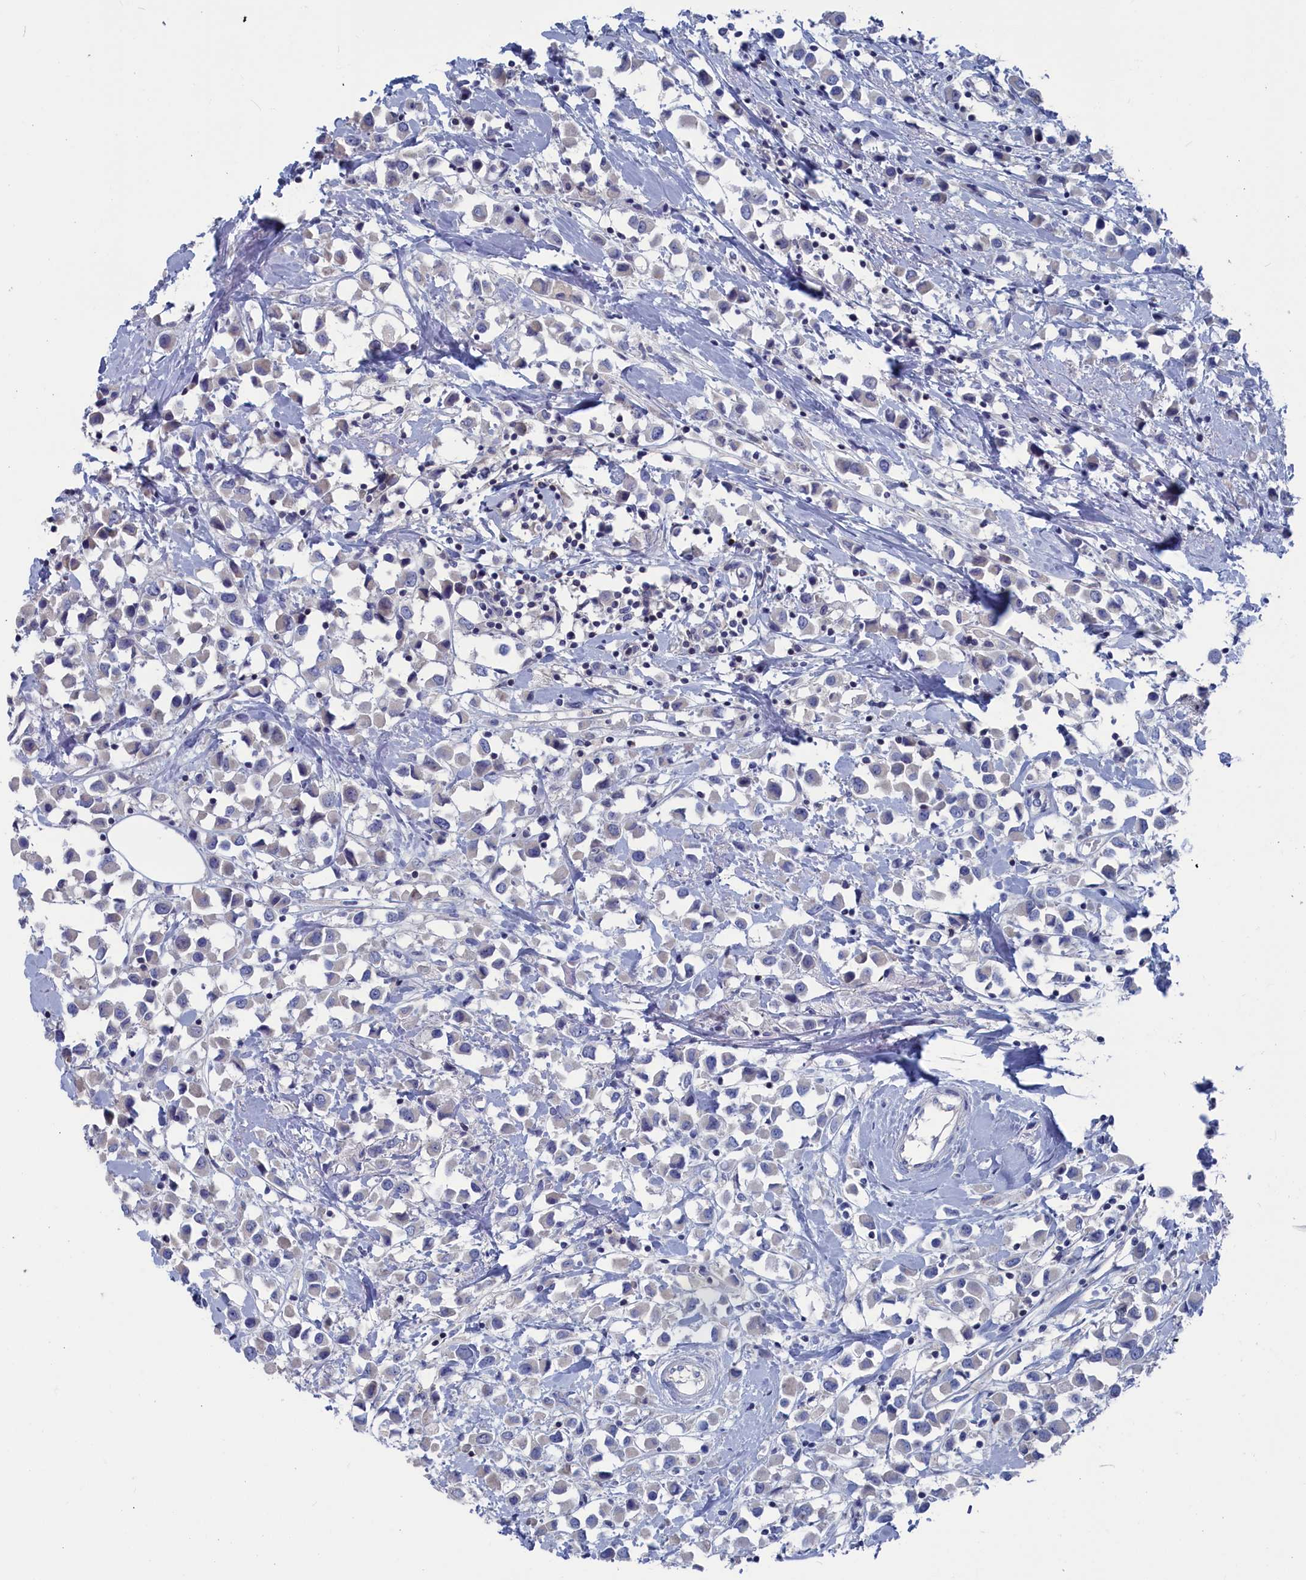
{"staining": {"intensity": "negative", "quantity": "none", "location": "none"}, "tissue": "breast cancer", "cell_type": "Tumor cells", "image_type": "cancer", "snomed": [{"axis": "morphology", "description": "Duct carcinoma"}, {"axis": "topography", "description": "Breast"}], "caption": "Histopathology image shows no significant protein positivity in tumor cells of breast cancer.", "gene": "CEND1", "patient": {"sex": "female", "age": 61}}